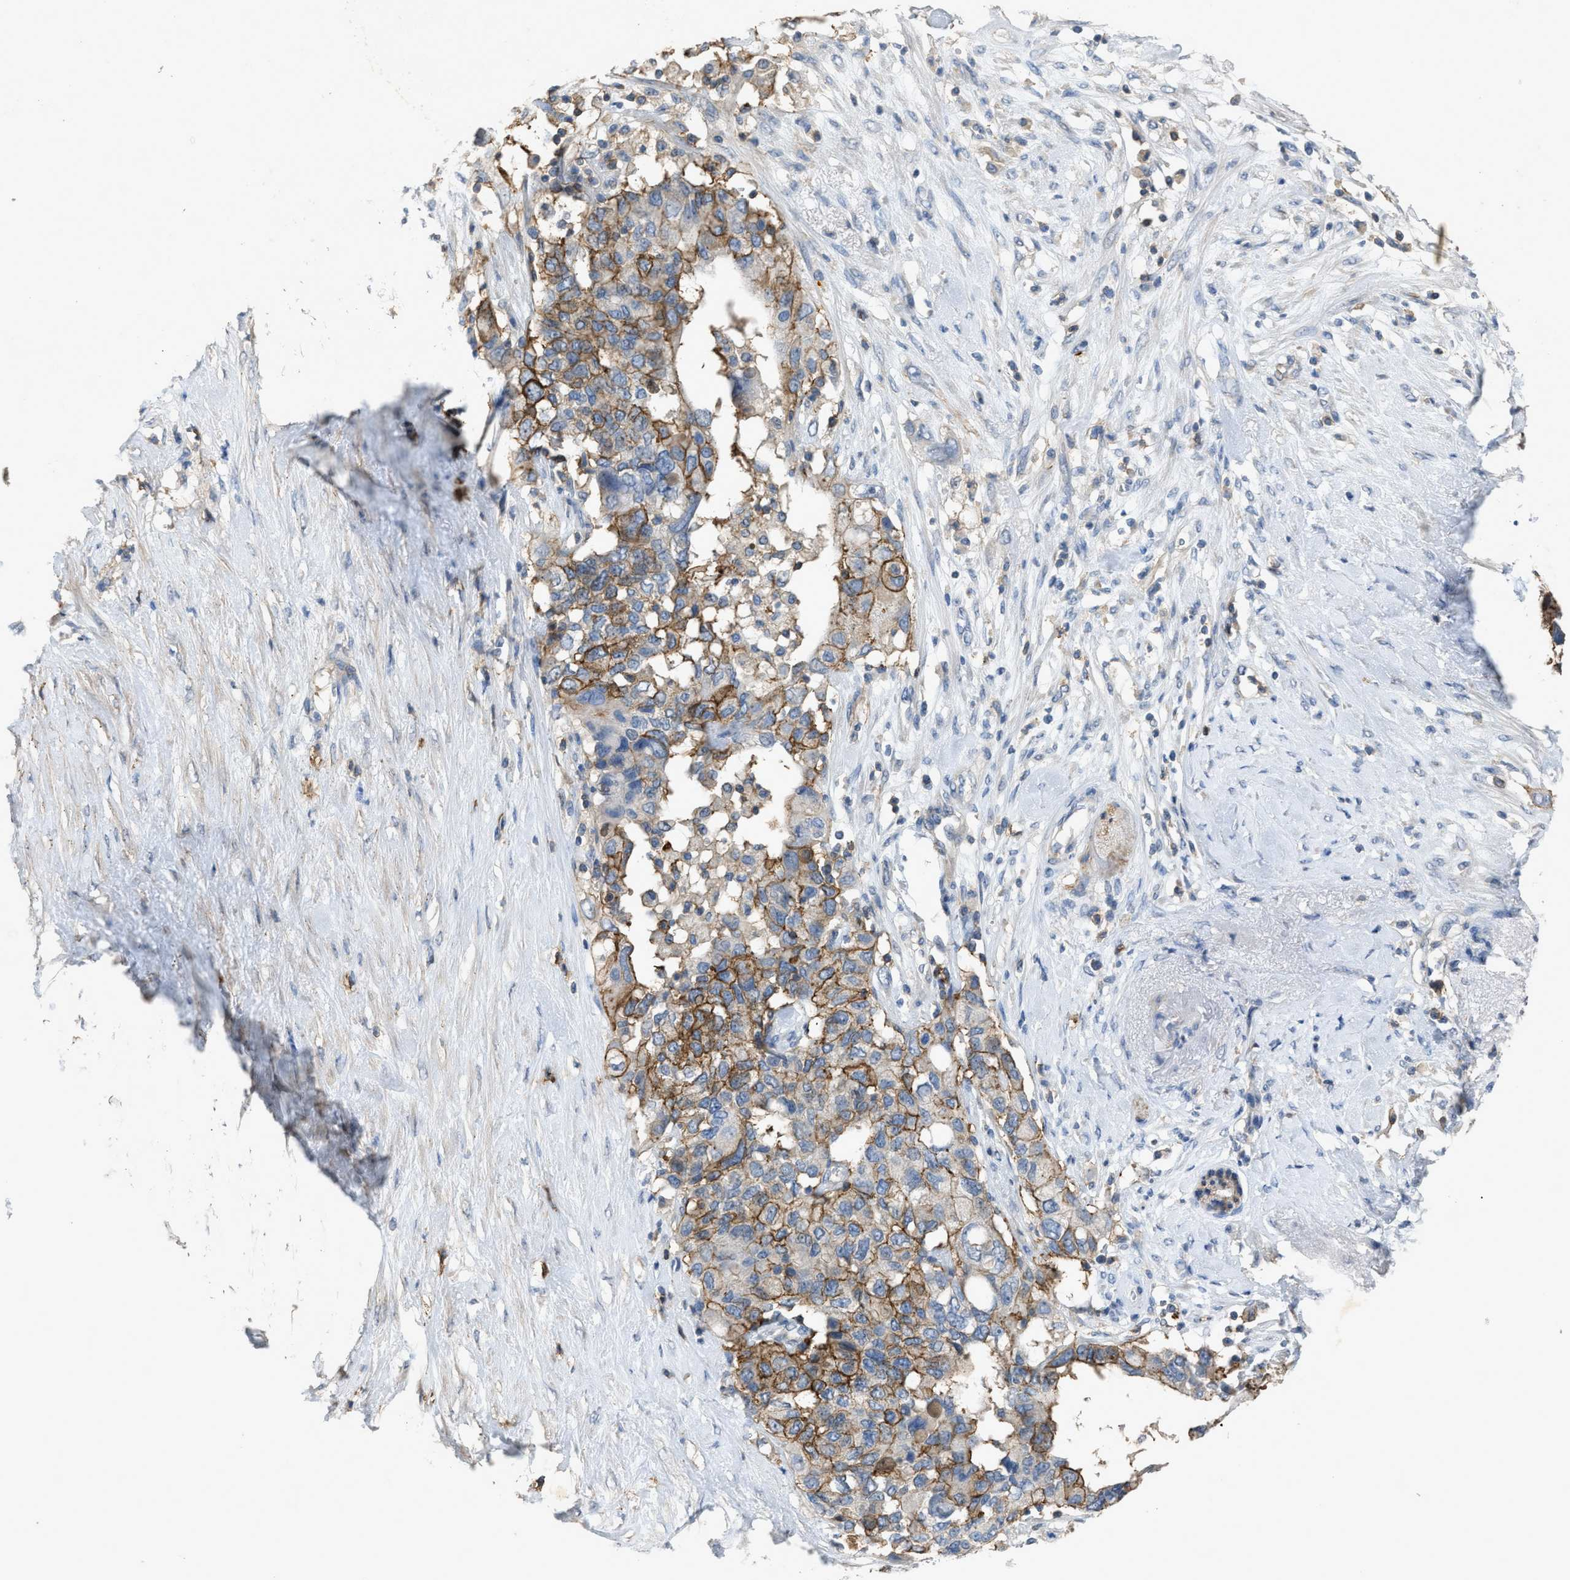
{"staining": {"intensity": "strong", "quantity": "25%-75%", "location": "cytoplasmic/membranous"}, "tissue": "pancreatic cancer", "cell_type": "Tumor cells", "image_type": "cancer", "snomed": [{"axis": "morphology", "description": "Adenocarcinoma, NOS"}, {"axis": "topography", "description": "Pancreas"}], "caption": "Adenocarcinoma (pancreatic) stained for a protein (brown) displays strong cytoplasmic/membranous positive expression in about 25%-75% of tumor cells.", "gene": "OR51E1", "patient": {"sex": "female", "age": 56}}